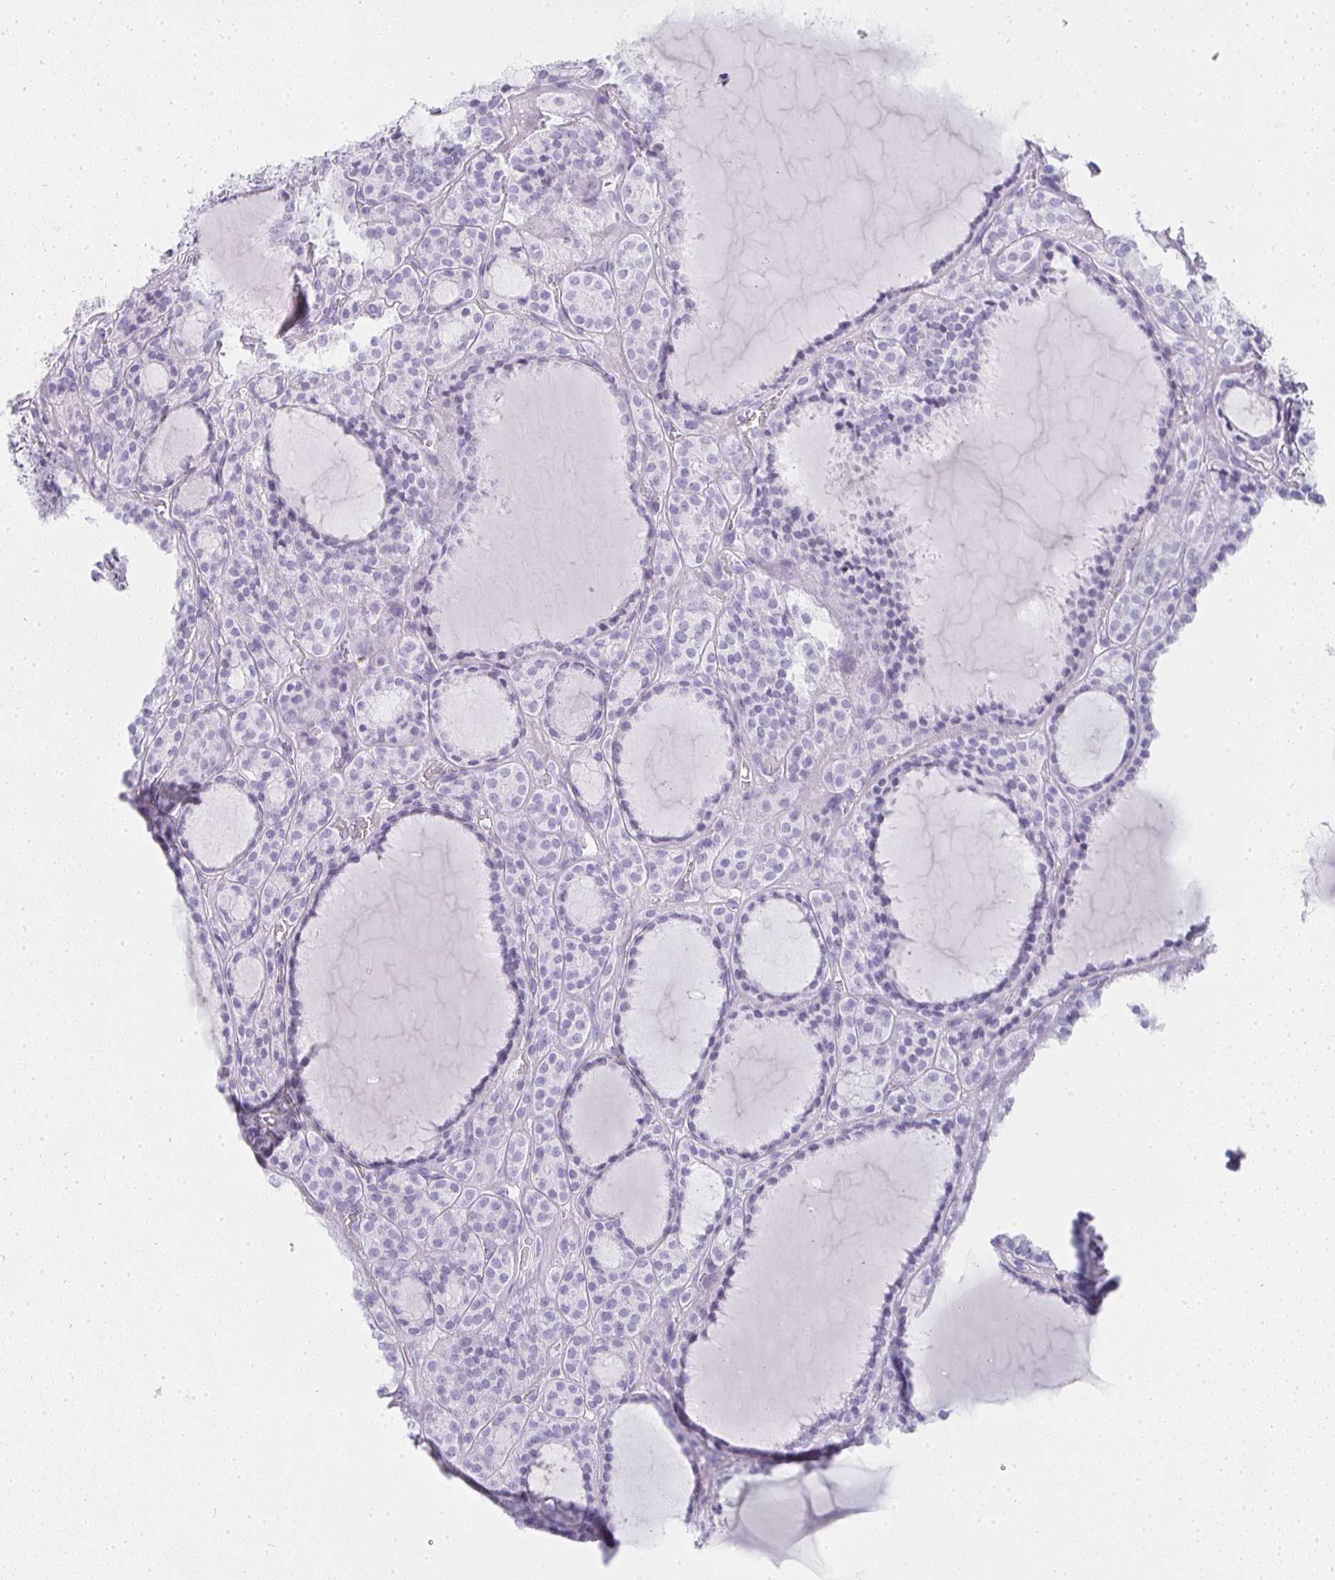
{"staining": {"intensity": "negative", "quantity": "none", "location": "none"}, "tissue": "thyroid cancer", "cell_type": "Tumor cells", "image_type": "cancer", "snomed": [{"axis": "morphology", "description": "Follicular adenoma carcinoma, NOS"}, {"axis": "topography", "description": "Thyroid gland"}], "caption": "This photomicrograph is of thyroid cancer stained with immunohistochemistry (IHC) to label a protein in brown with the nuclei are counter-stained blue. There is no expression in tumor cells.", "gene": "TPSD1", "patient": {"sex": "female", "age": 63}}